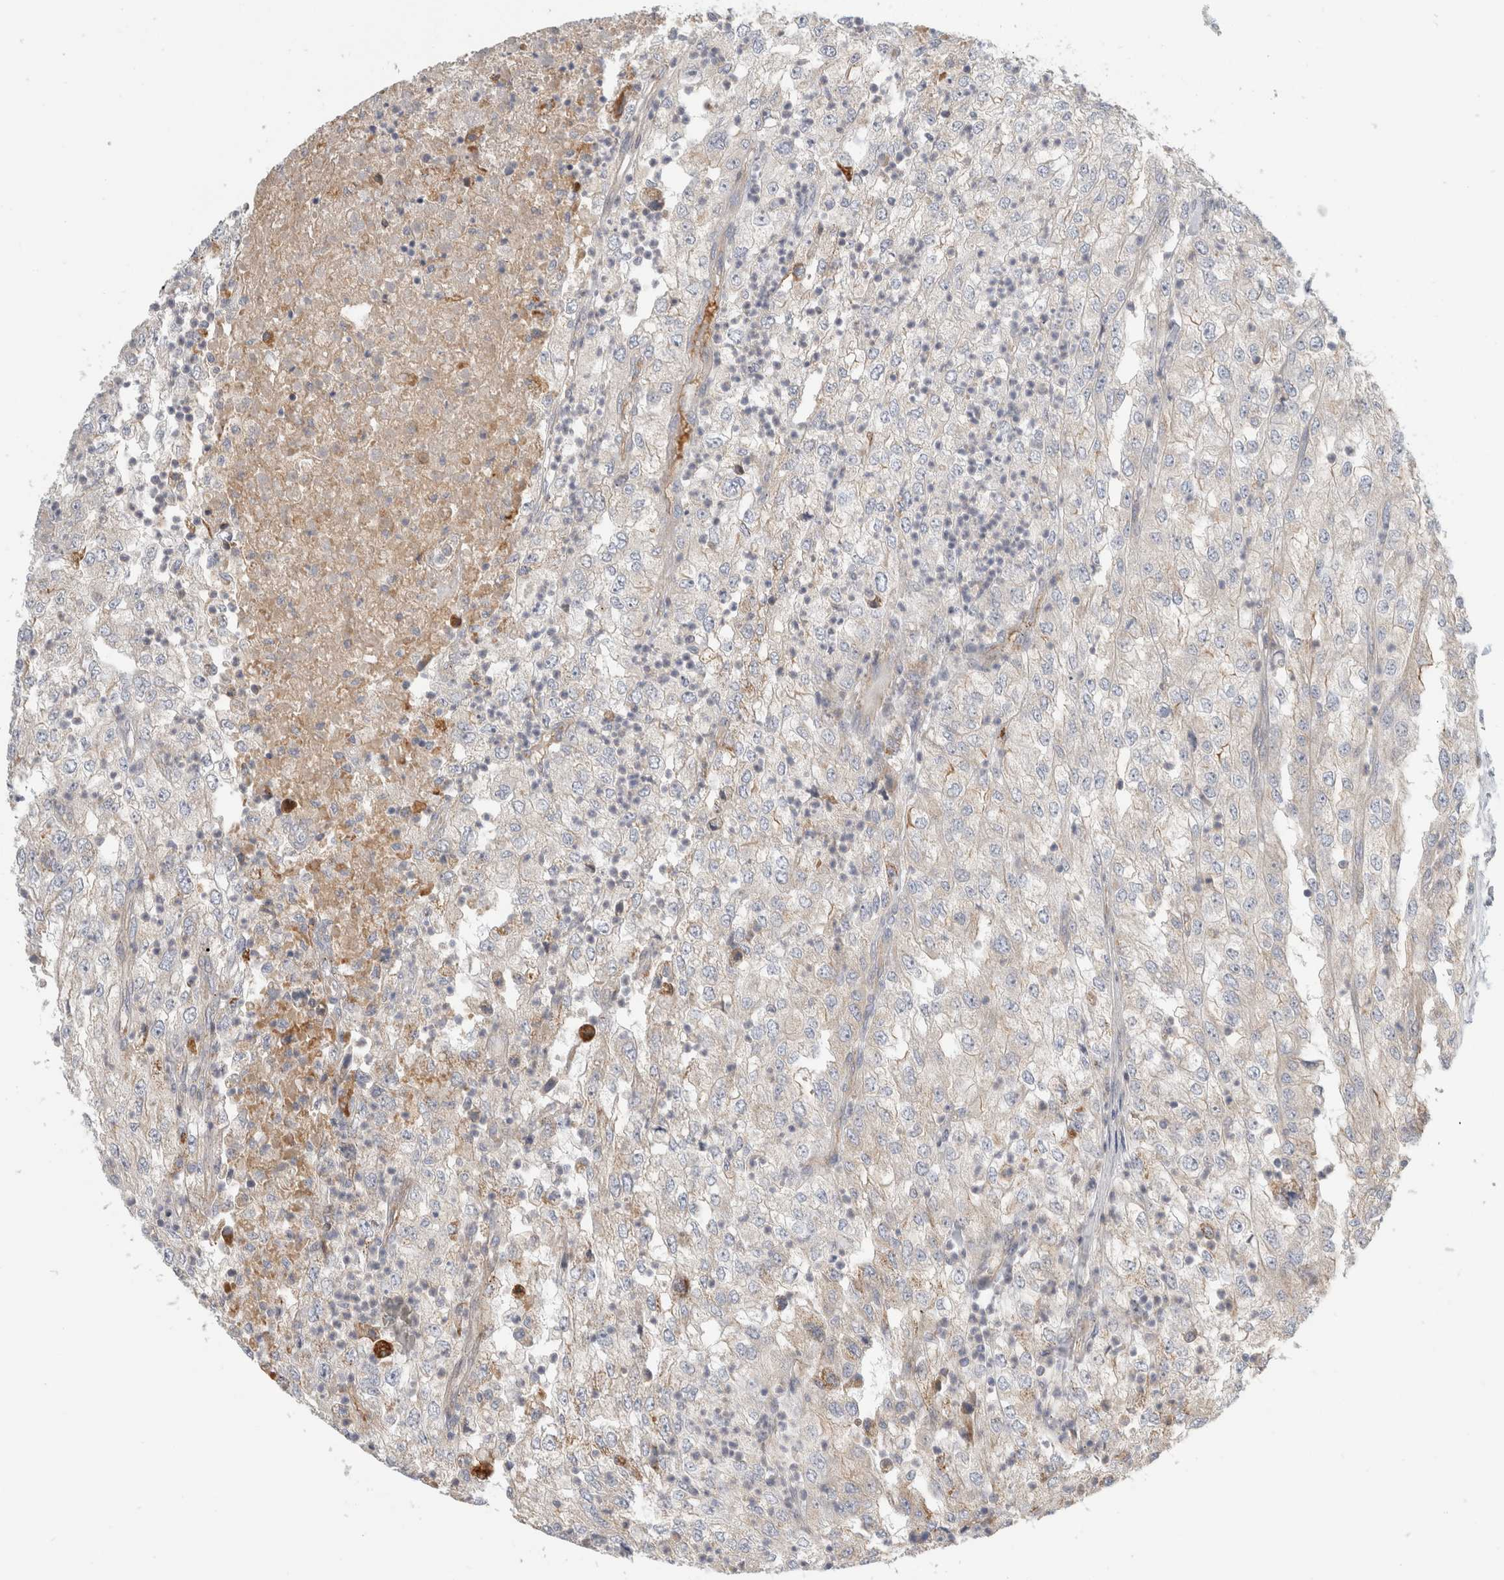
{"staining": {"intensity": "negative", "quantity": "none", "location": "none"}, "tissue": "renal cancer", "cell_type": "Tumor cells", "image_type": "cancer", "snomed": [{"axis": "morphology", "description": "Adenocarcinoma, NOS"}, {"axis": "topography", "description": "Kidney"}], "caption": "There is no significant staining in tumor cells of renal cancer.", "gene": "KPNA5", "patient": {"sex": "female", "age": 54}}